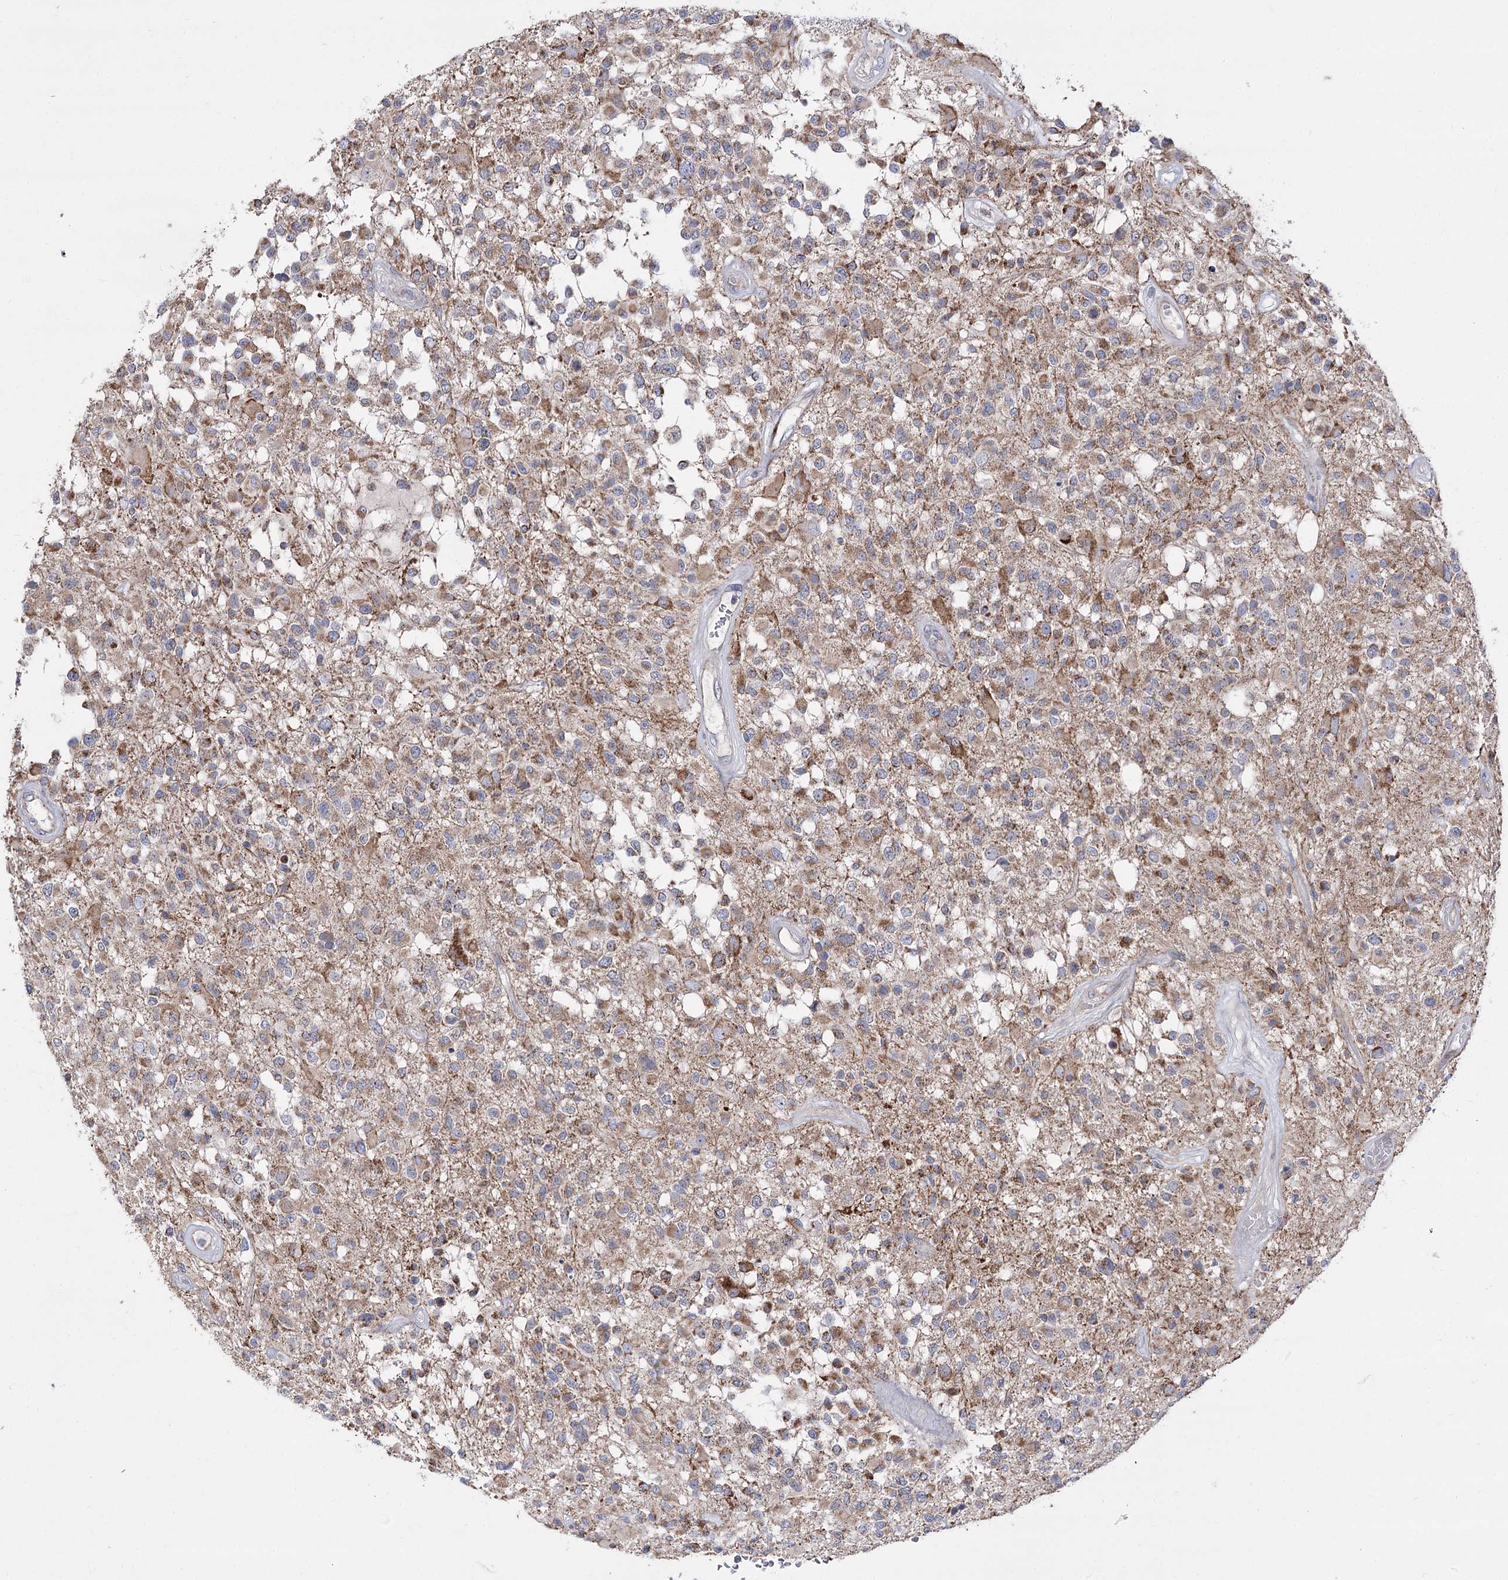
{"staining": {"intensity": "moderate", "quantity": "25%-75%", "location": "cytoplasmic/membranous"}, "tissue": "glioma", "cell_type": "Tumor cells", "image_type": "cancer", "snomed": [{"axis": "morphology", "description": "Glioma, malignant, High grade"}, {"axis": "morphology", "description": "Glioblastoma, NOS"}, {"axis": "topography", "description": "Brain"}], "caption": "High-power microscopy captured an immunohistochemistry (IHC) histopathology image of glioblastoma, revealing moderate cytoplasmic/membranous staining in about 25%-75% of tumor cells. The staining is performed using DAB brown chromogen to label protein expression. The nuclei are counter-stained blue using hematoxylin.", "gene": "NADK2", "patient": {"sex": "male", "age": 60}}